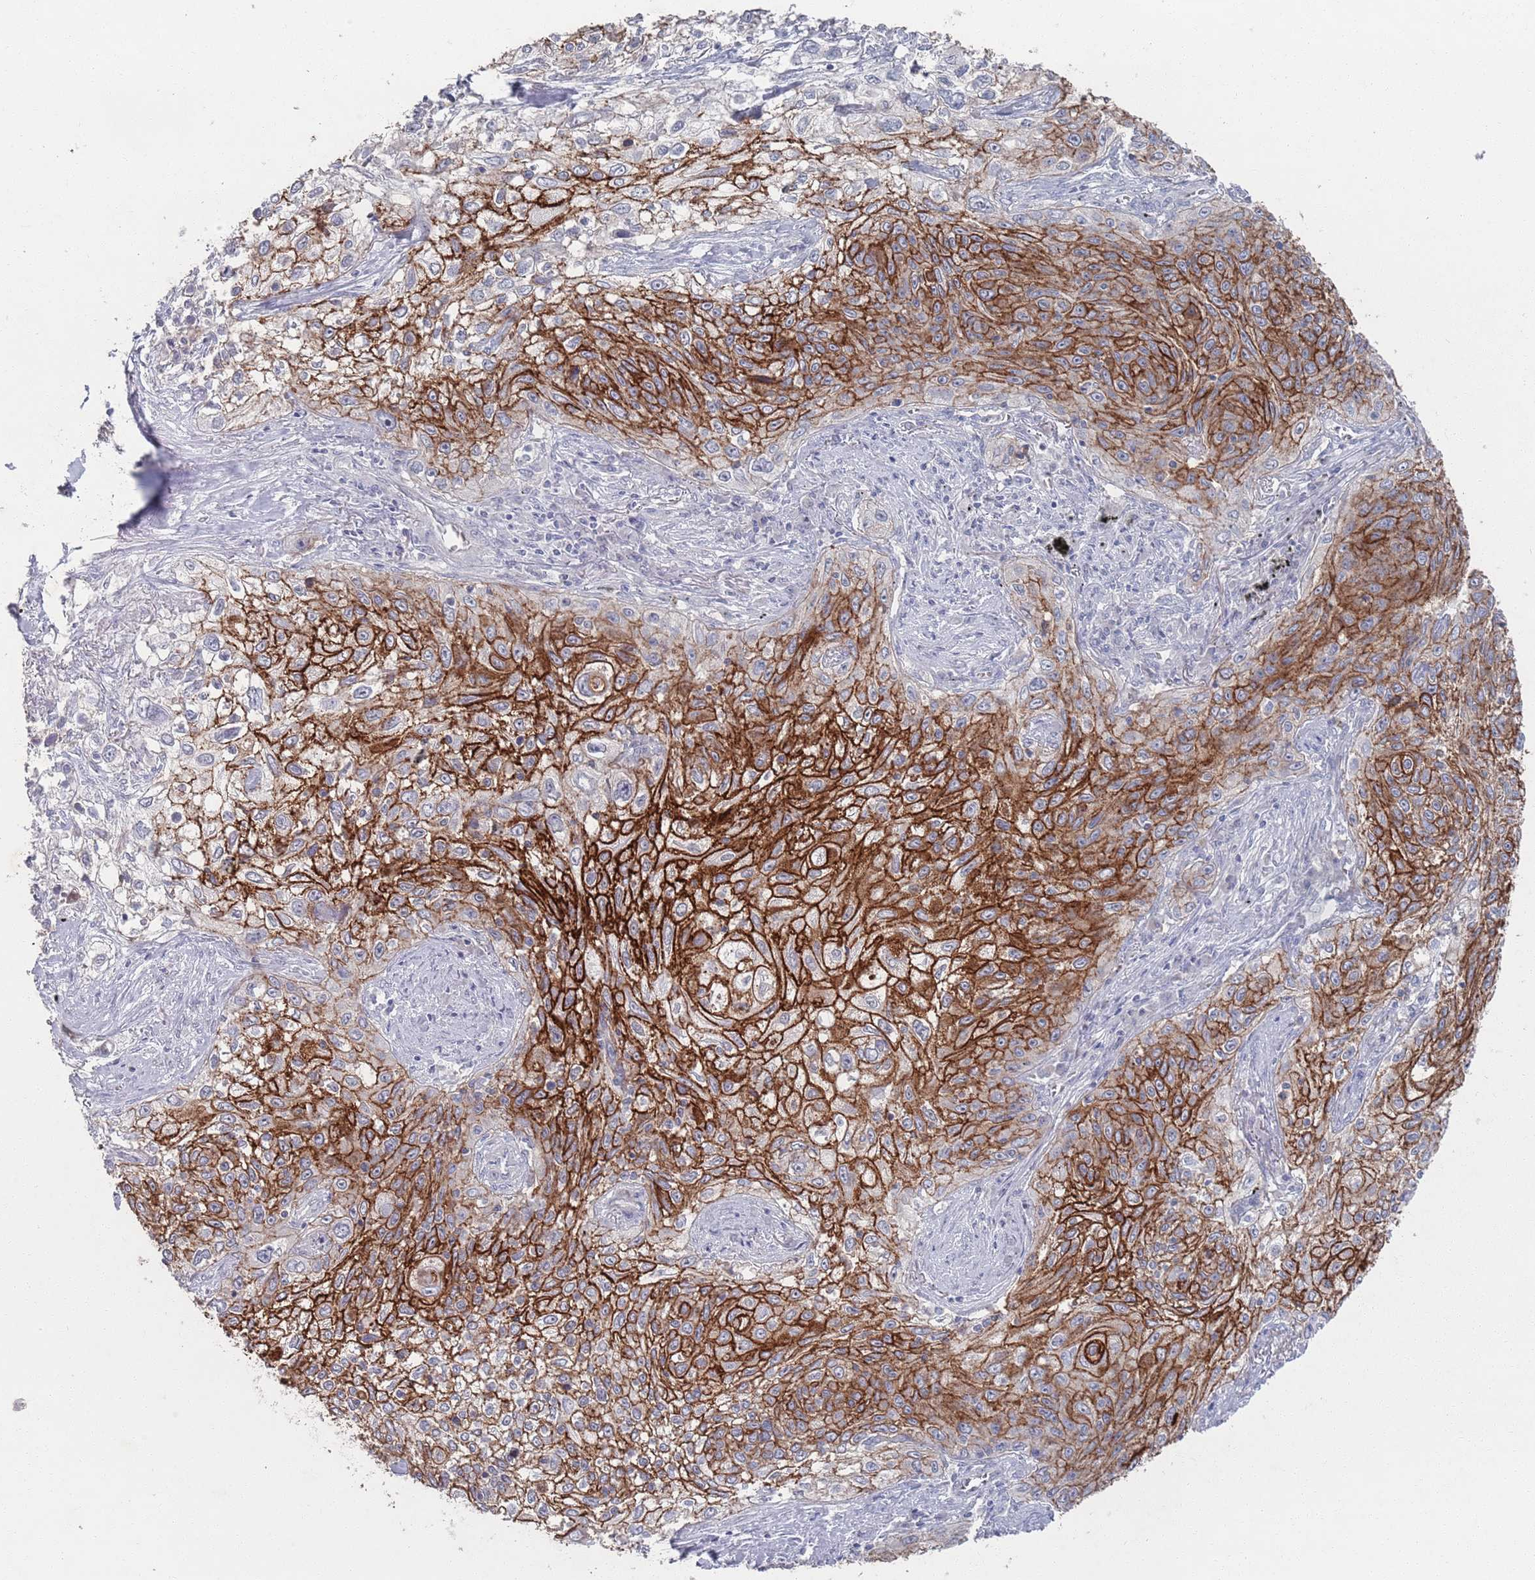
{"staining": {"intensity": "strong", "quantity": ">75%", "location": "cytoplasmic/membranous"}, "tissue": "lung cancer", "cell_type": "Tumor cells", "image_type": "cancer", "snomed": [{"axis": "morphology", "description": "Squamous cell carcinoma, NOS"}, {"axis": "topography", "description": "Lung"}], "caption": "Immunohistochemical staining of human lung squamous cell carcinoma shows high levels of strong cytoplasmic/membranous protein staining in approximately >75% of tumor cells. The staining was performed using DAB to visualize the protein expression in brown, while the nuclei were stained in blue with hematoxylin (Magnification: 20x).", "gene": "PROM2", "patient": {"sex": "female", "age": 69}}